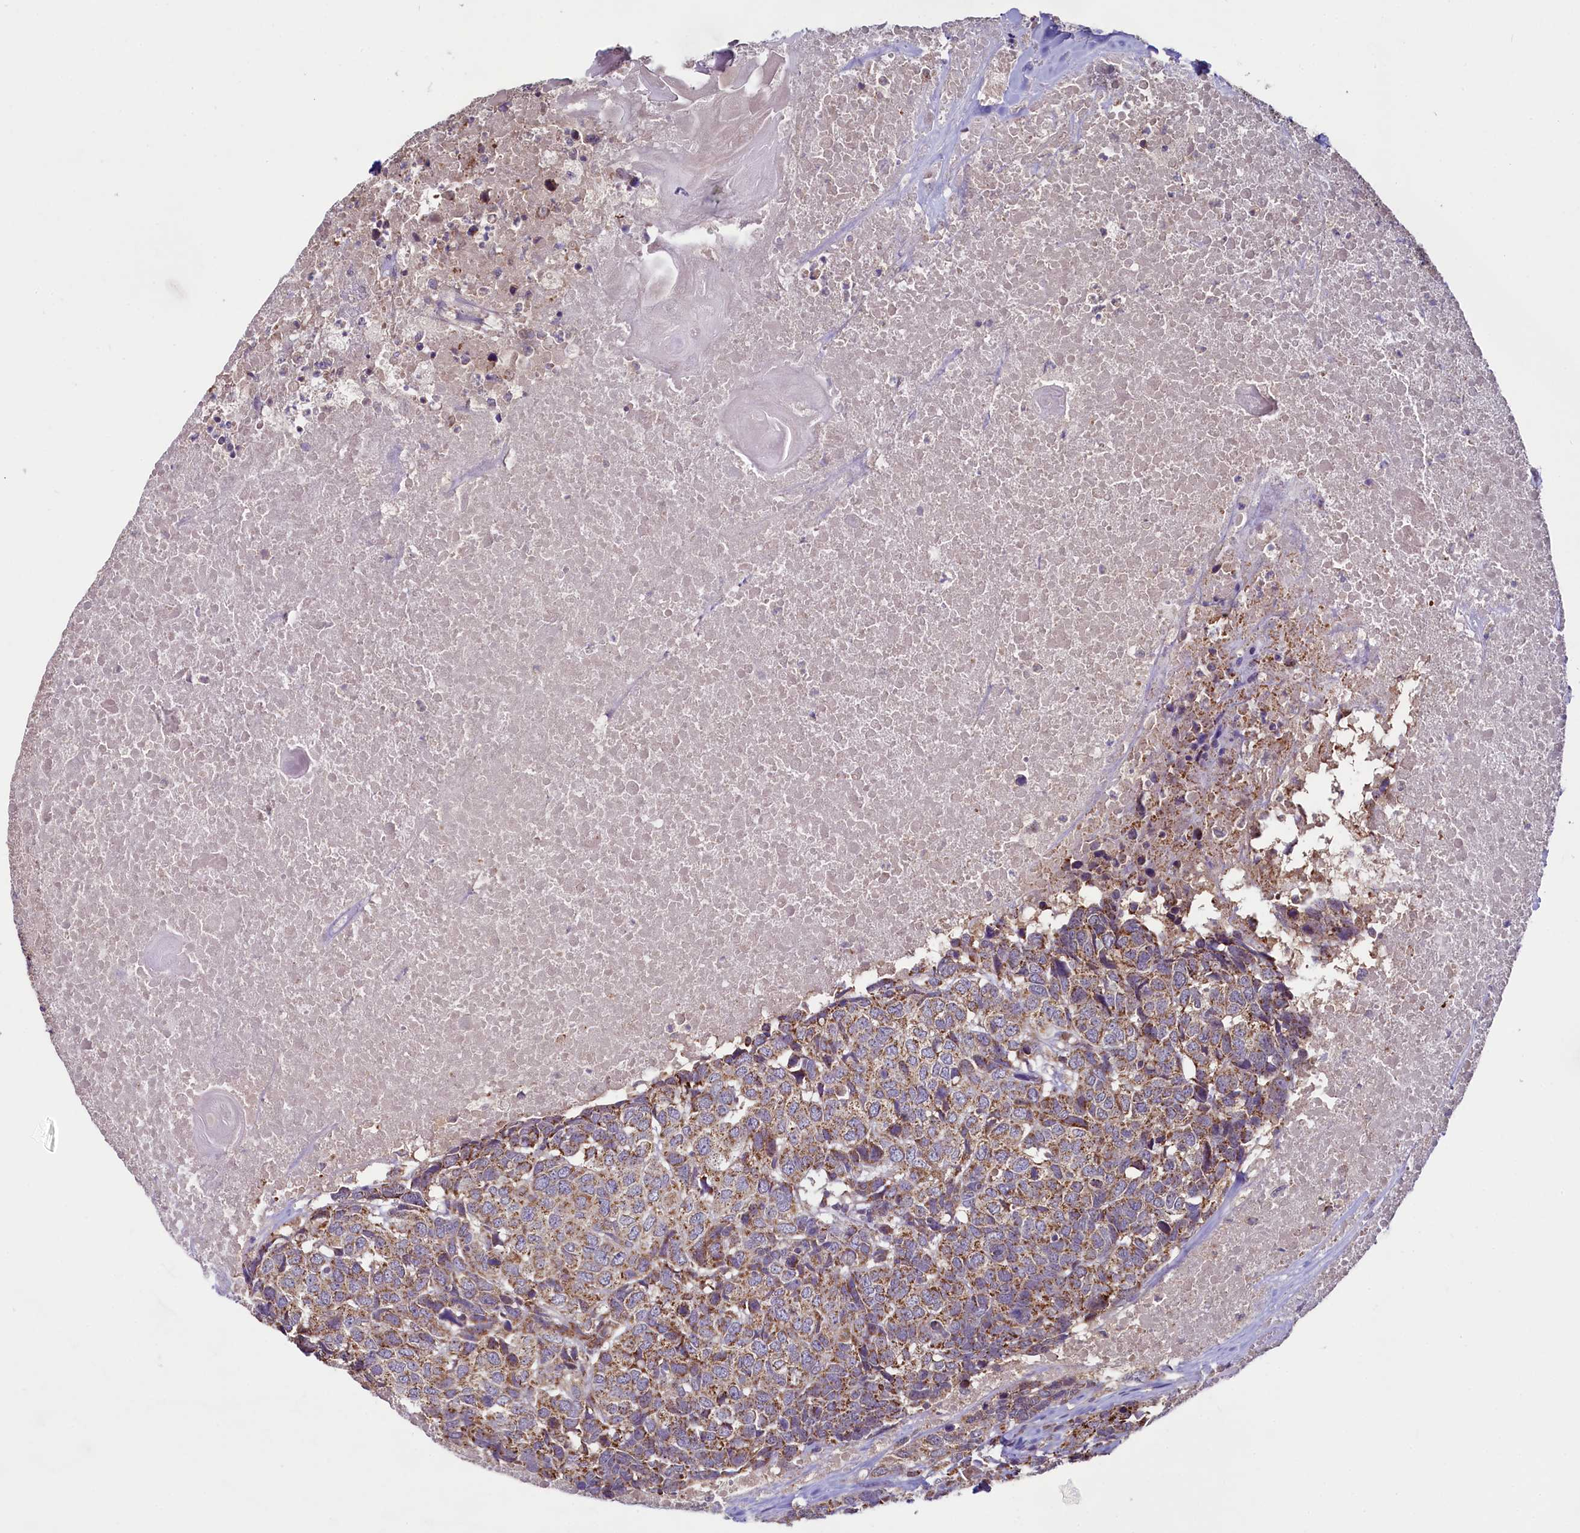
{"staining": {"intensity": "moderate", "quantity": ">75%", "location": "cytoplasmic/membranous"}, "tissue": "head and neck cancer", "cell_type": "Tumor cells", "image_type": "cancer", "snomed": [{"axis": "morphology", "description": "Squamous cell carcinoma, NOS"}, {"axis": "topography", "description": "Head-Neck"}], "caption": "A brown stain shows moderate cytoplasmic/membranous positivity of a protein in human head and neck squamous cell carcinoma tumor cells. (IHC, brightfield microscopy, high magnification).", "gene": "MRPL57", "patient": {"sex": "male", "age": 66}}